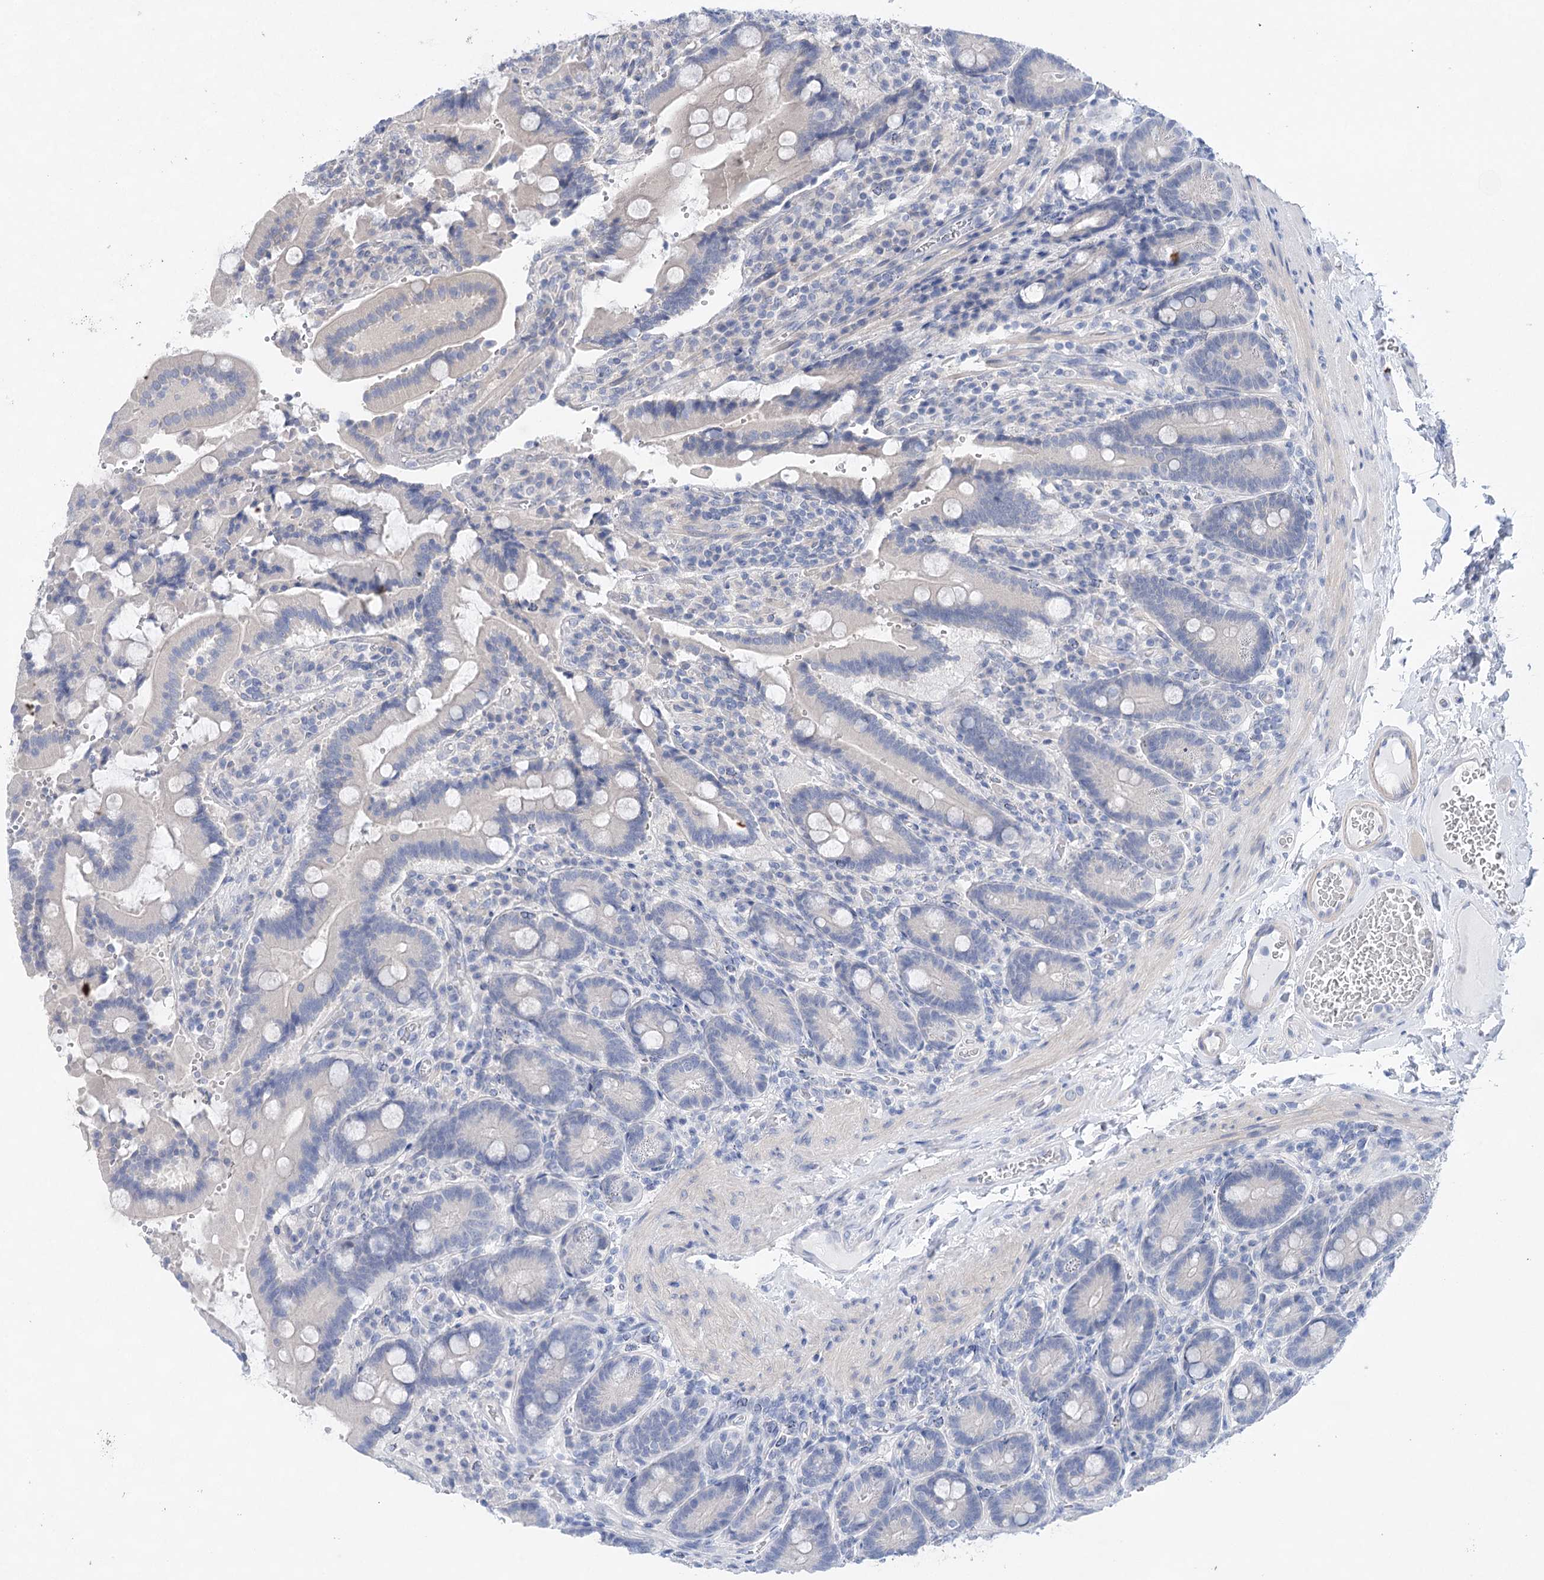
{"staining": {"intensity": "weak", "quantity": "<25%", "location": "cytoplasmic/membranous"}, "tissue": "duodenum", "cell_type": "Glandular cells", "image_type": "normal", "snomed": [{"axis": "morphology", "description": "Normal tissue, NOS"}, {"axis": "topography", "description": "Duodenum"}], "caption": "IHC photomicrograph of benign duodenum: human duodenum stained with DAB exhibits no significant protein positivity in glandular cells. The staining is performed using DAB brown chromogen with nuclei counter-stained in using hematoxylin.", "gene": "LALBA", "patient": {"sex": "female", "age": 62}}